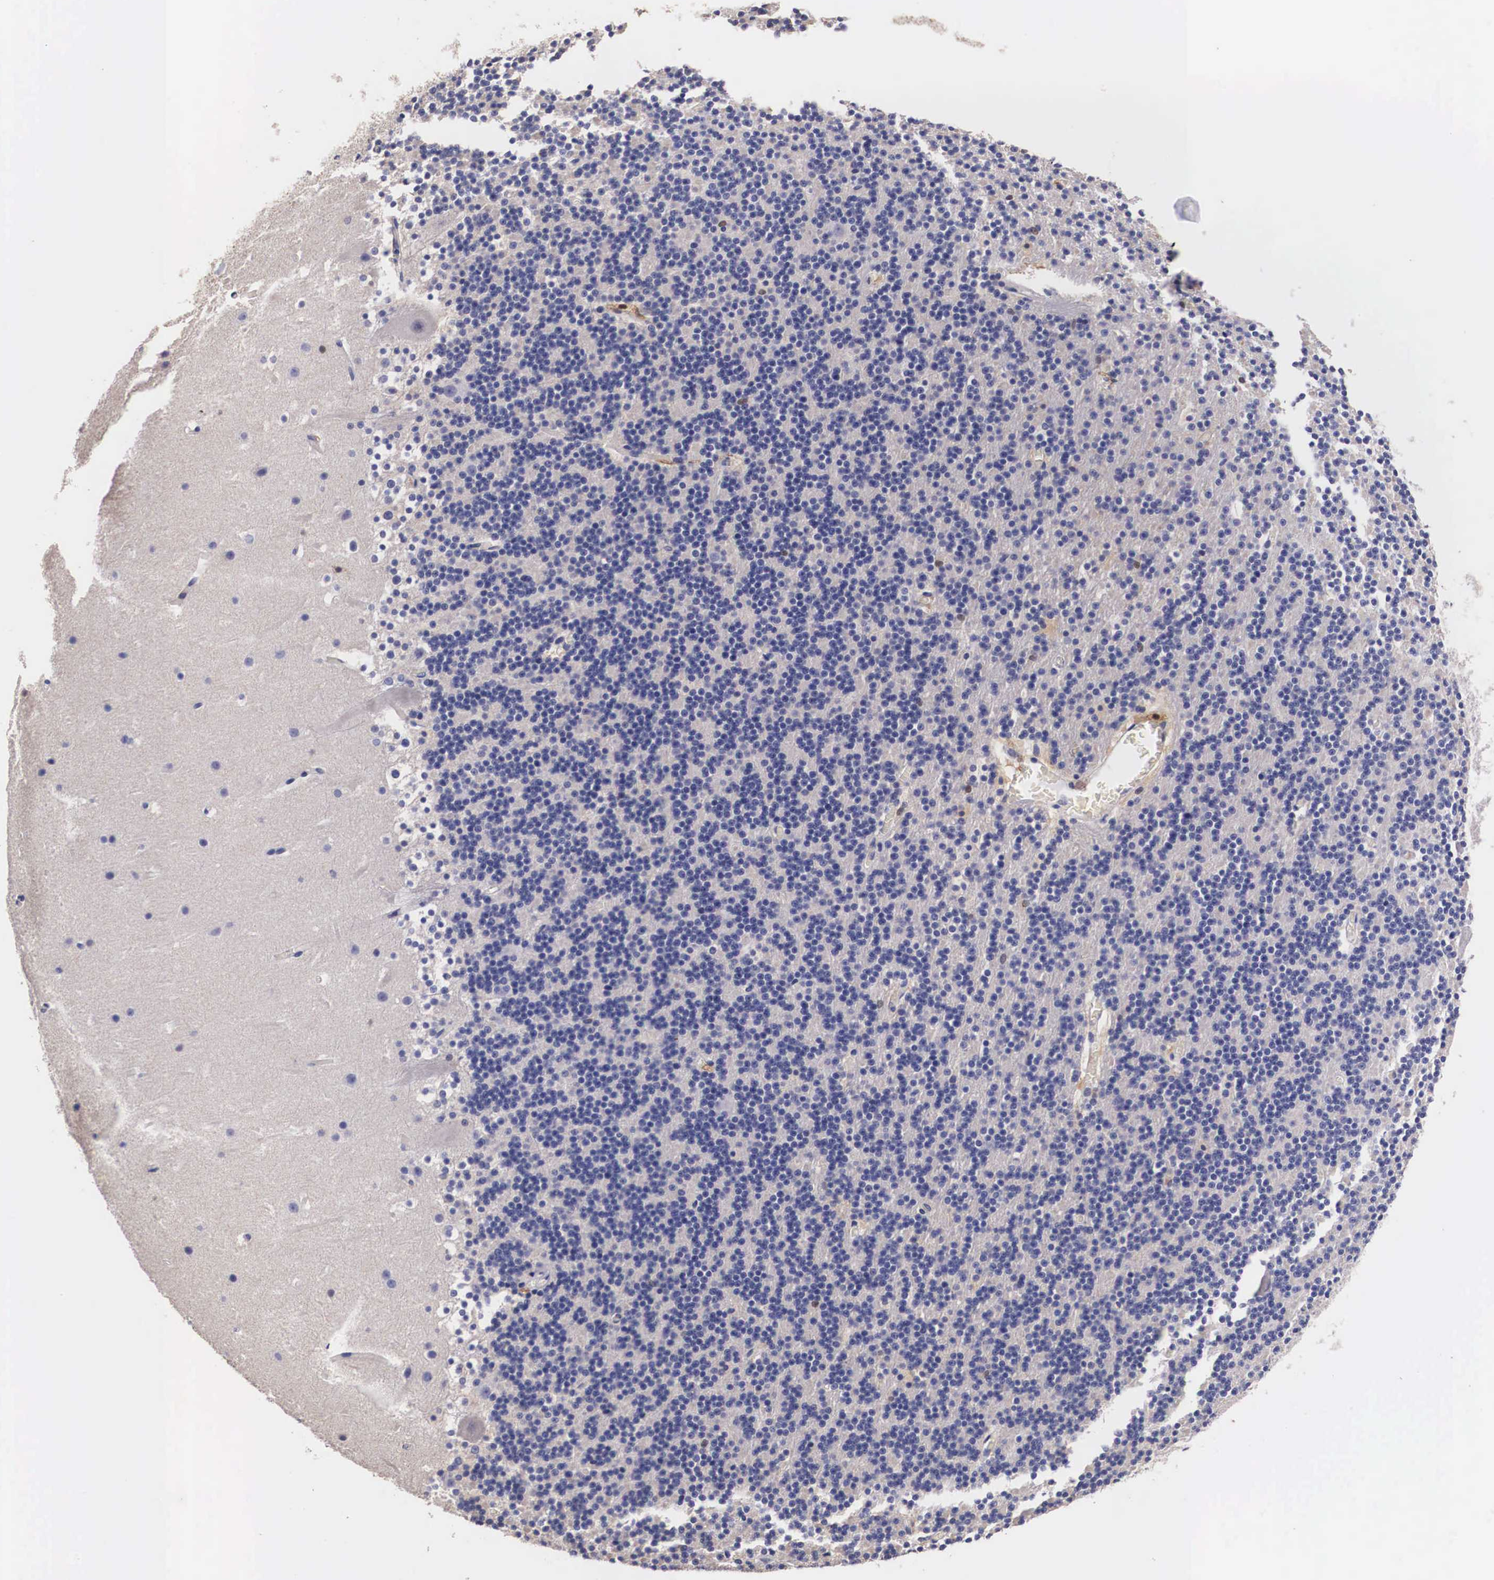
{"staining": {"intensity": "negative", "quantity": "none", "location": "none"}, "tissue": "cerebellum", "cell_type": "Cells in granular layer", "image_type": "normal", "snomed": [{"axis": "morphology", "description": "Normal tissue, NOS"}, {"axis": "topography", "description": "Cerebellum"}], "caption": "Immunohistochemistry of benign cerebellum displays no expression in cells in granular layer. (DAB immunohistochemistry (IHC) with hematoxylin counter stain).", "gene": "RENBP", "patient": {"sex": "male", "age": 45}}